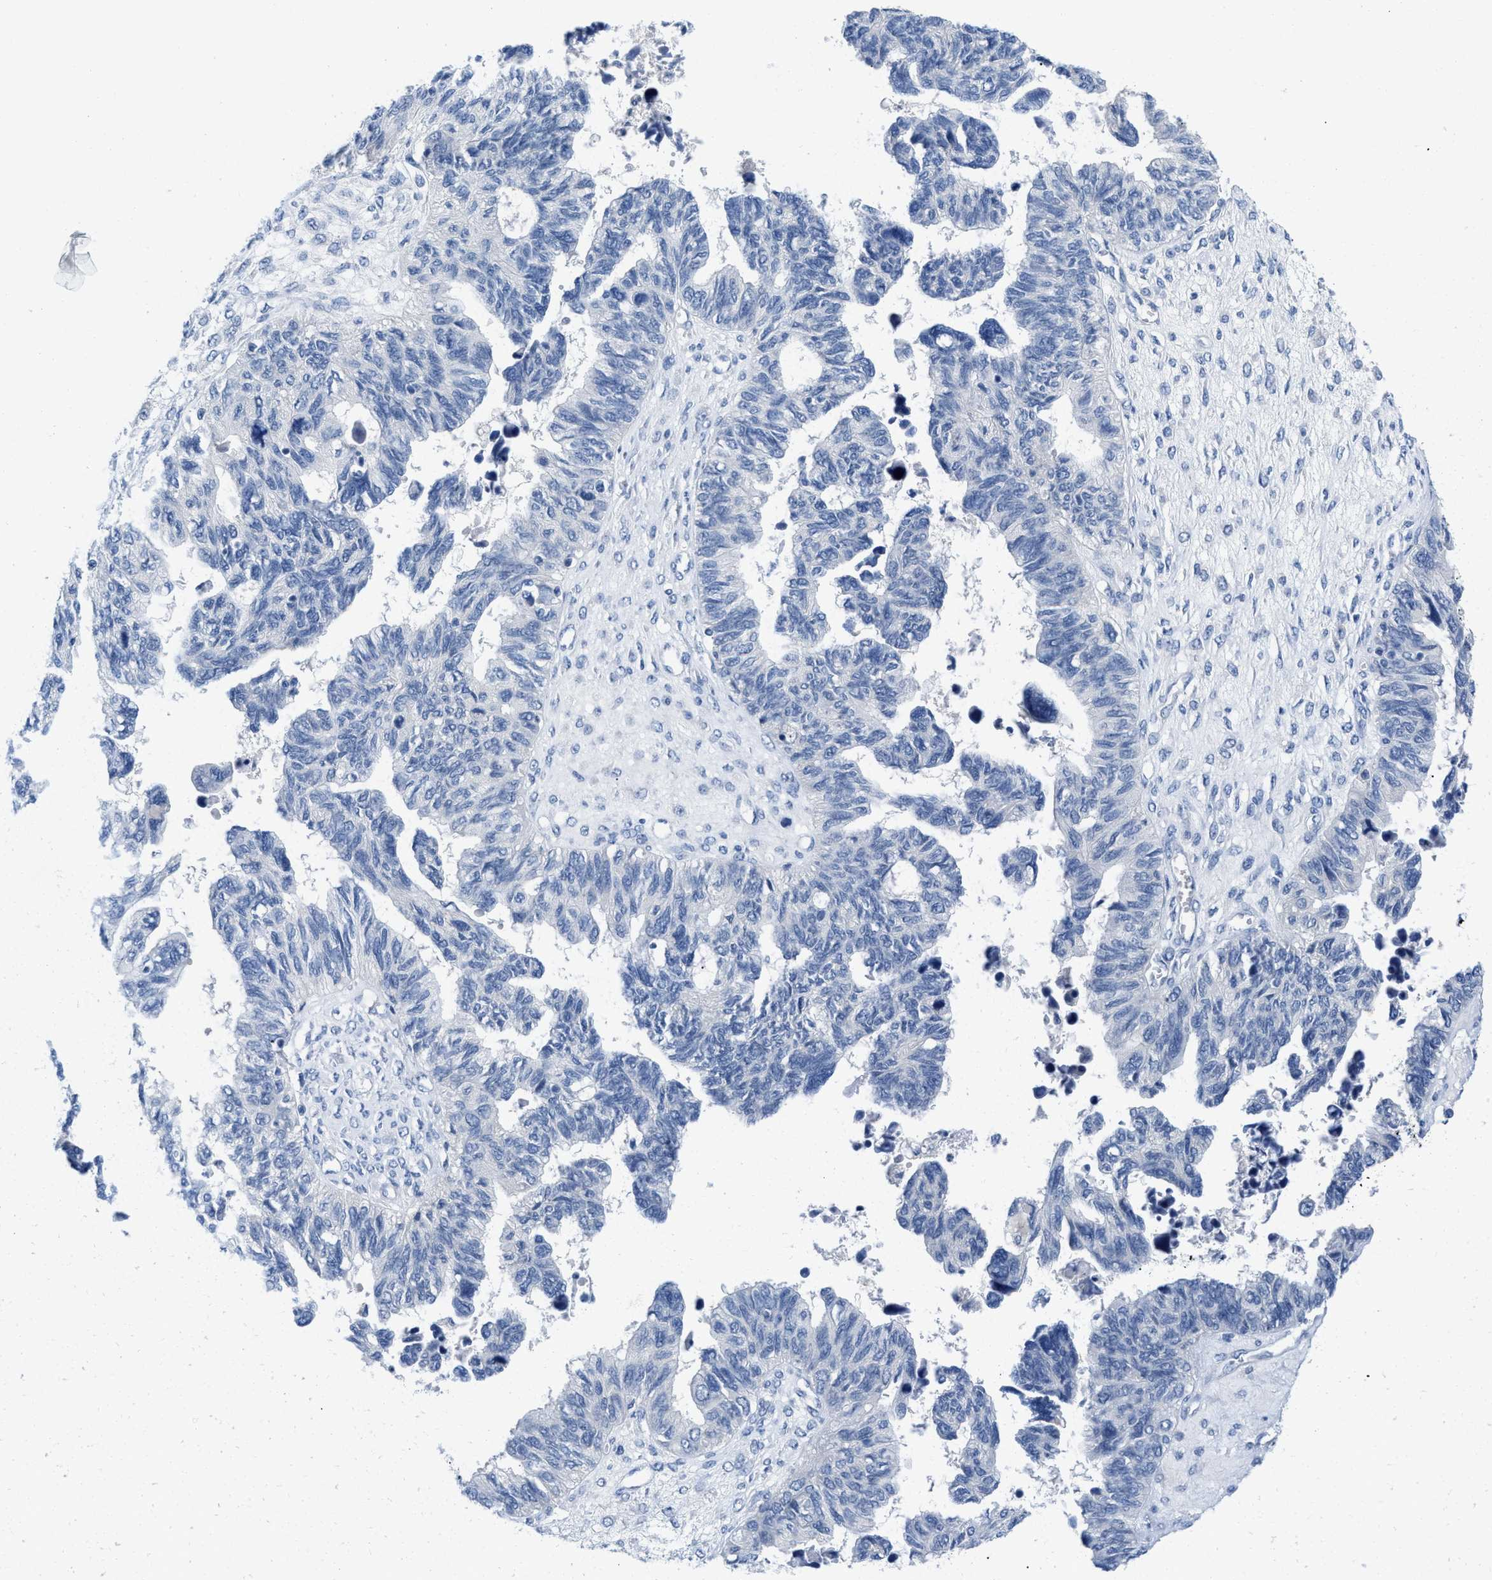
{"staining": {"intensity": "negative", "quantity": "none", "location": "none"}, "tissue": "ovarian cancer", "cell_type": "Tumor cells", "image_type": "cancer", "snomed": [{"axis": "morphology", "description": "Cystadenocarcinoma, serous, NOS"}, {"axis": "topography", "description": "Ovary"}], "caption": "Immunohistochemistry (IHC) photomicrograph of neoplastic tissue: human ovarian cancer (serous cystadenocarcinoma) stained with DAB (3,3'-diaminobenzidine) displays no significant protein staining in tumor cells.", "gene": "PYY", "patient": {"sex": "female", "age": 79}}